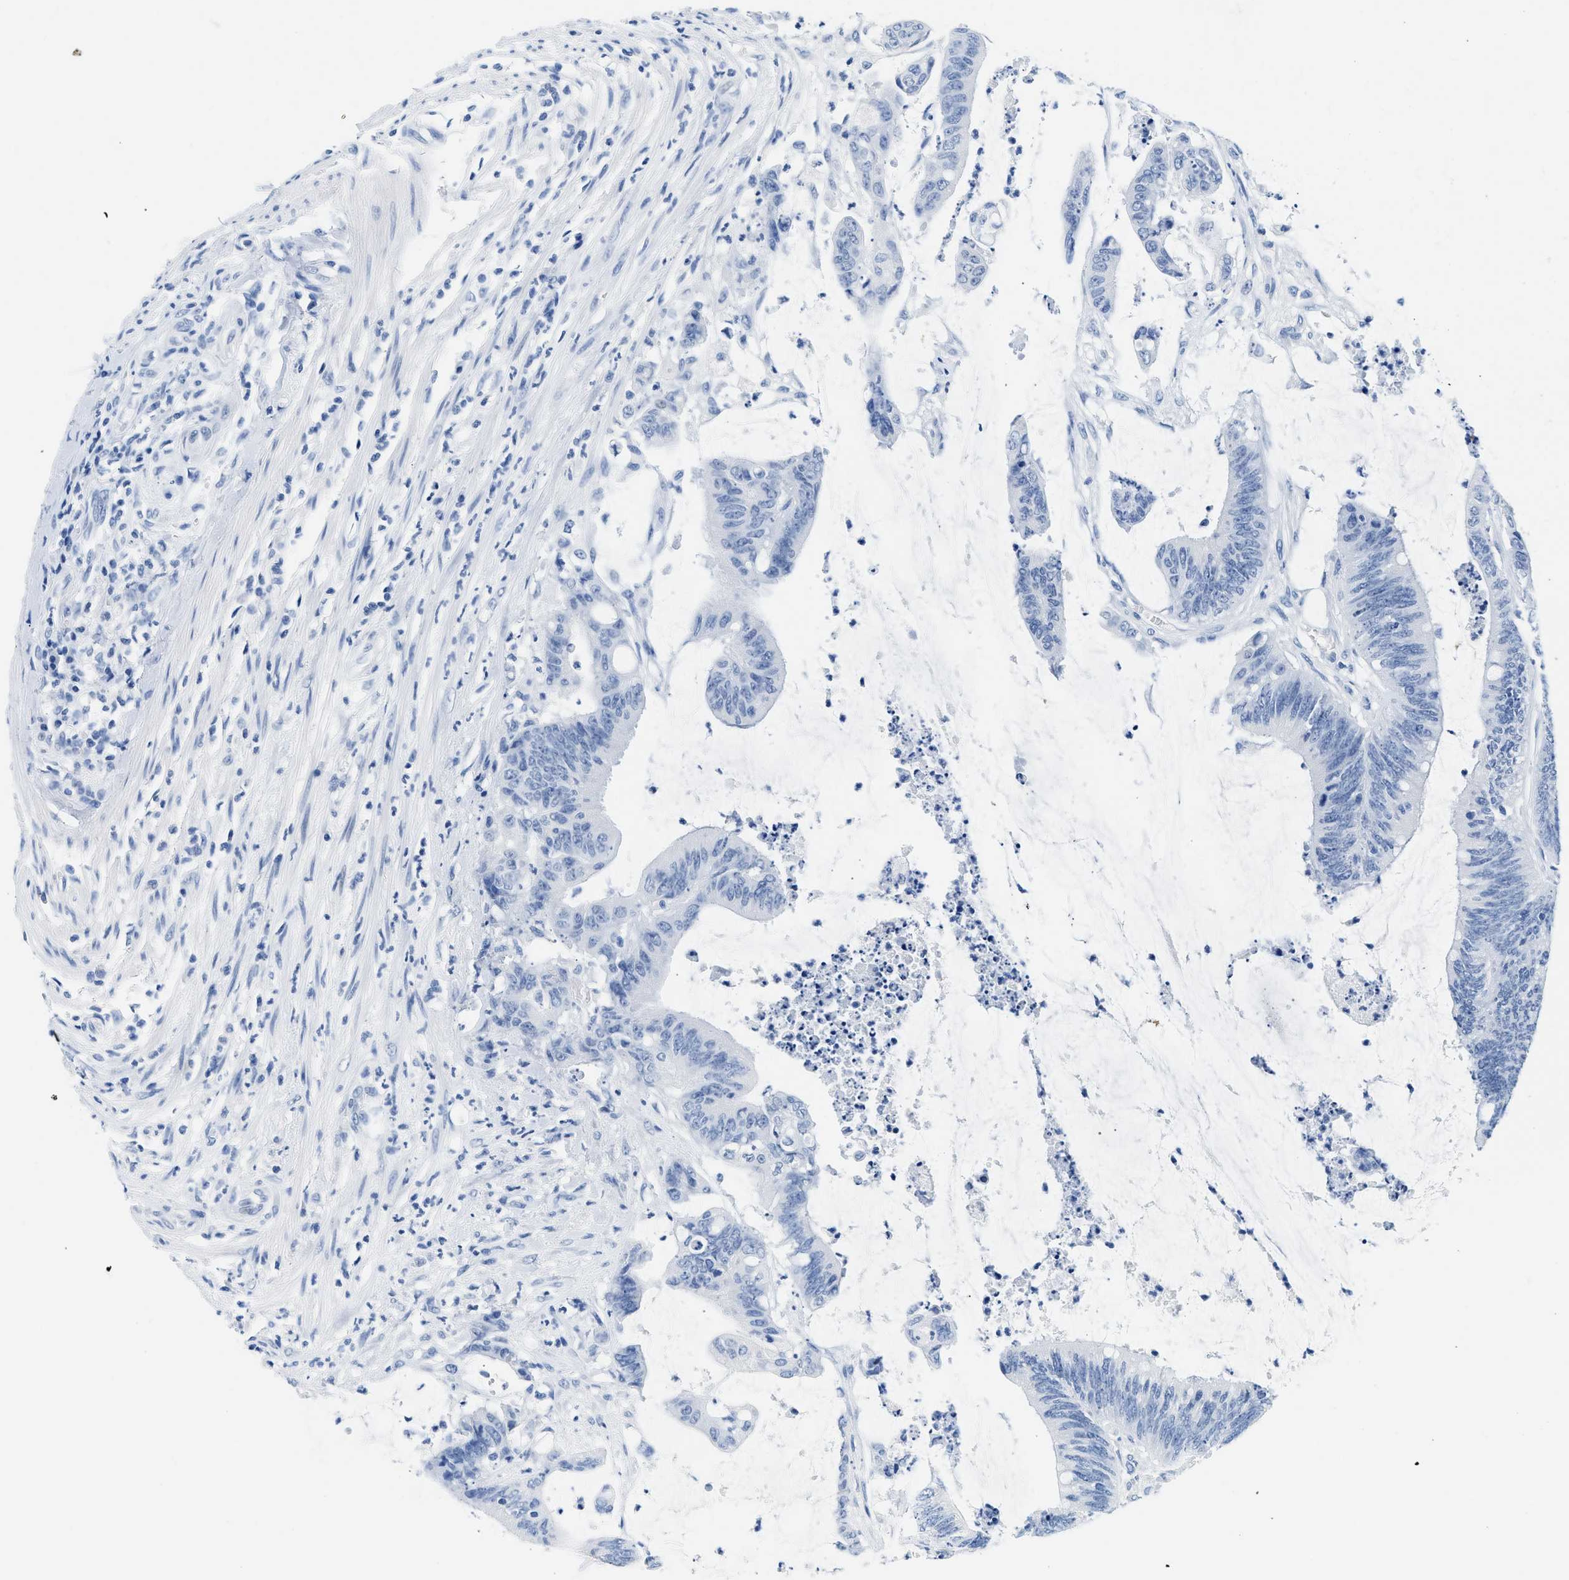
{"staining": {"intensity": "negative", "quantity": "none", "location": "none"}, "tissue": "colorectal cancer", "cell_type": "Tumor cells", "image_type": "cancer", "snomed": [{"axis": "morphology", "description": "Adenocarcinoma, NOS"}, {"axis": "topography", "description": "Rectum"}], "caption": "Colorectal cancer (adenocarcinoma) was stained to show a protein in brown. There is no significant expression in tumor cells.", "gene": "GSN", "patient": {"sex": "female", "age": 66}}